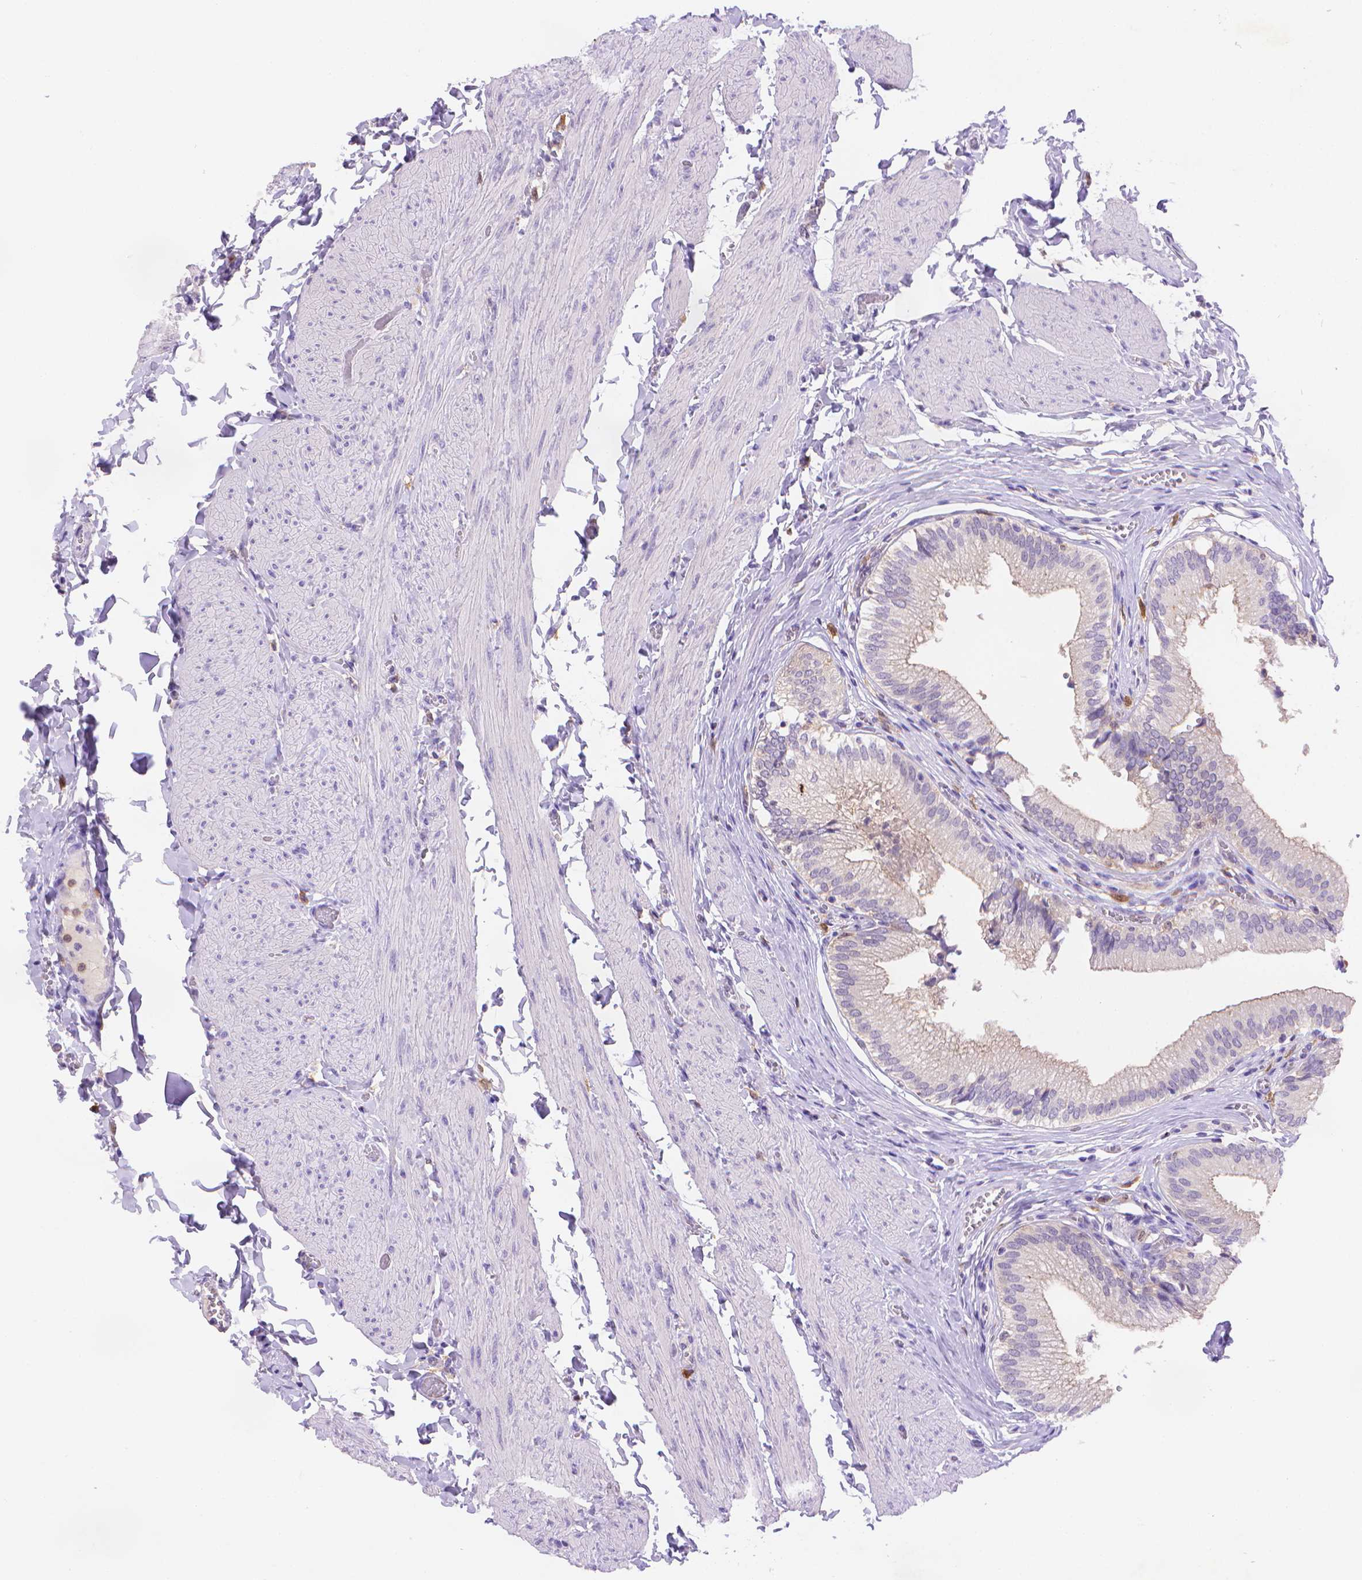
{"staining": {"intensity": "negative", "quantity": "none", "location": "none"}, "tissue": "gallbladder", "cell_type": "Glandular cells", "image_type": "normal", "snomed": [{"axis": "morphology", "description": "Normal tissue, NOS"}, {"axis": "topography", "description": "Gallbladder"}, {"axis": "topography", "description": "Peripheral nerve tissue"}], "caption": "The immunohistochemistry (IHC) micrograph has no significant positivity in glandular cells of gallbladder. (DAB (3,3'-diaminobenzidine) IHC with hematoxylin counter stain).", "gene": "FGD2", "patient": {"sex": "male", "age": 17}}